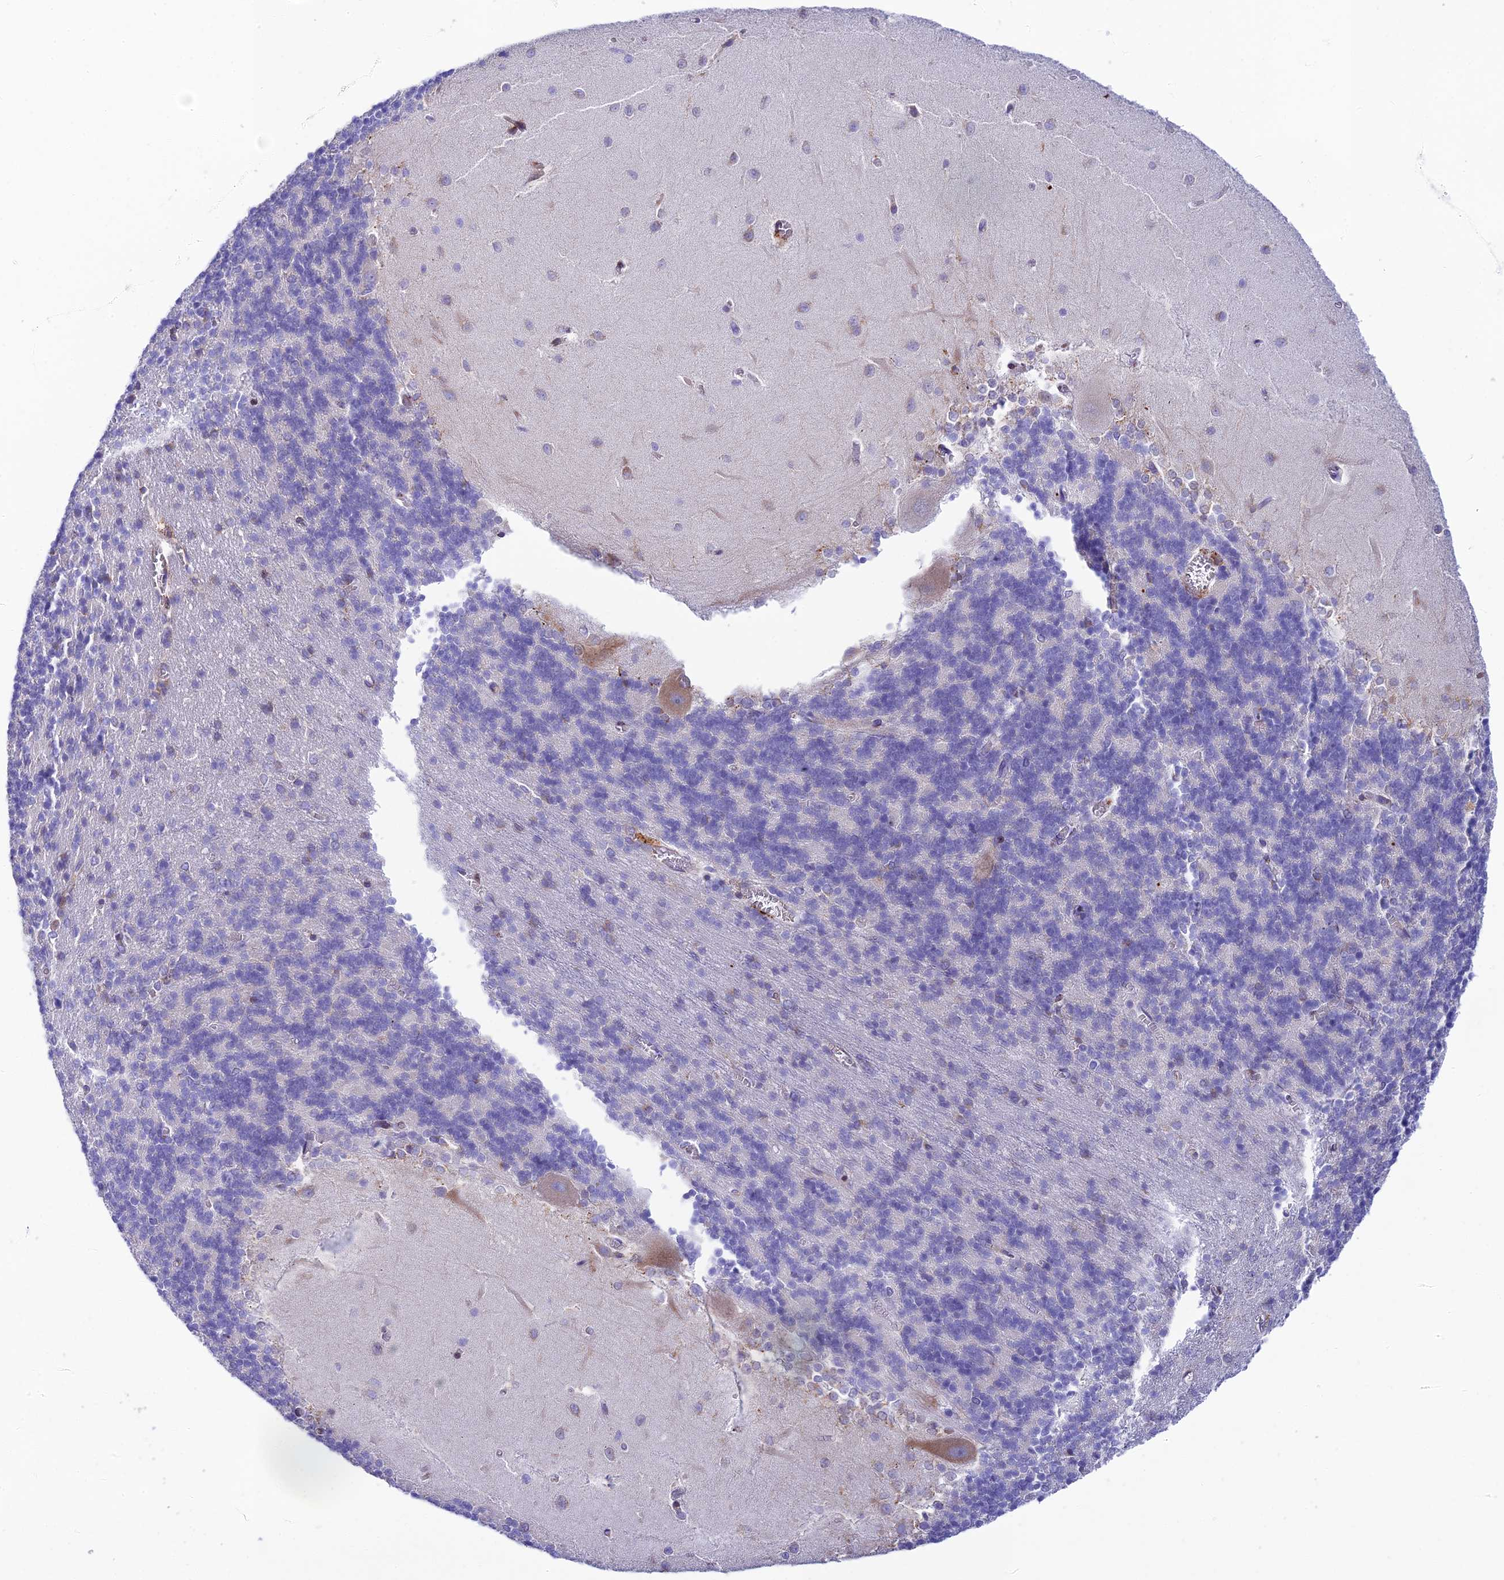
{"staining": {"intensity": "negative", "quantity": "none", "location": "none"}, "tissue": "cerebellum", "cell_type": "Cells in granular layer", "image_type": "normal", "snomed": [{"axis": "morphology", "description": "Normal tissue, NOS"}, {"axis": "topography", "description": "Cerebellum"}], "caption": "This is an immunohistochemistry (IHC) photomicrograph of unremarkable human cerebellum. There is no expression in cells in granular layer.", "gene": "TUBGCP6", "patient": {"sex": "male", "age": 37}}